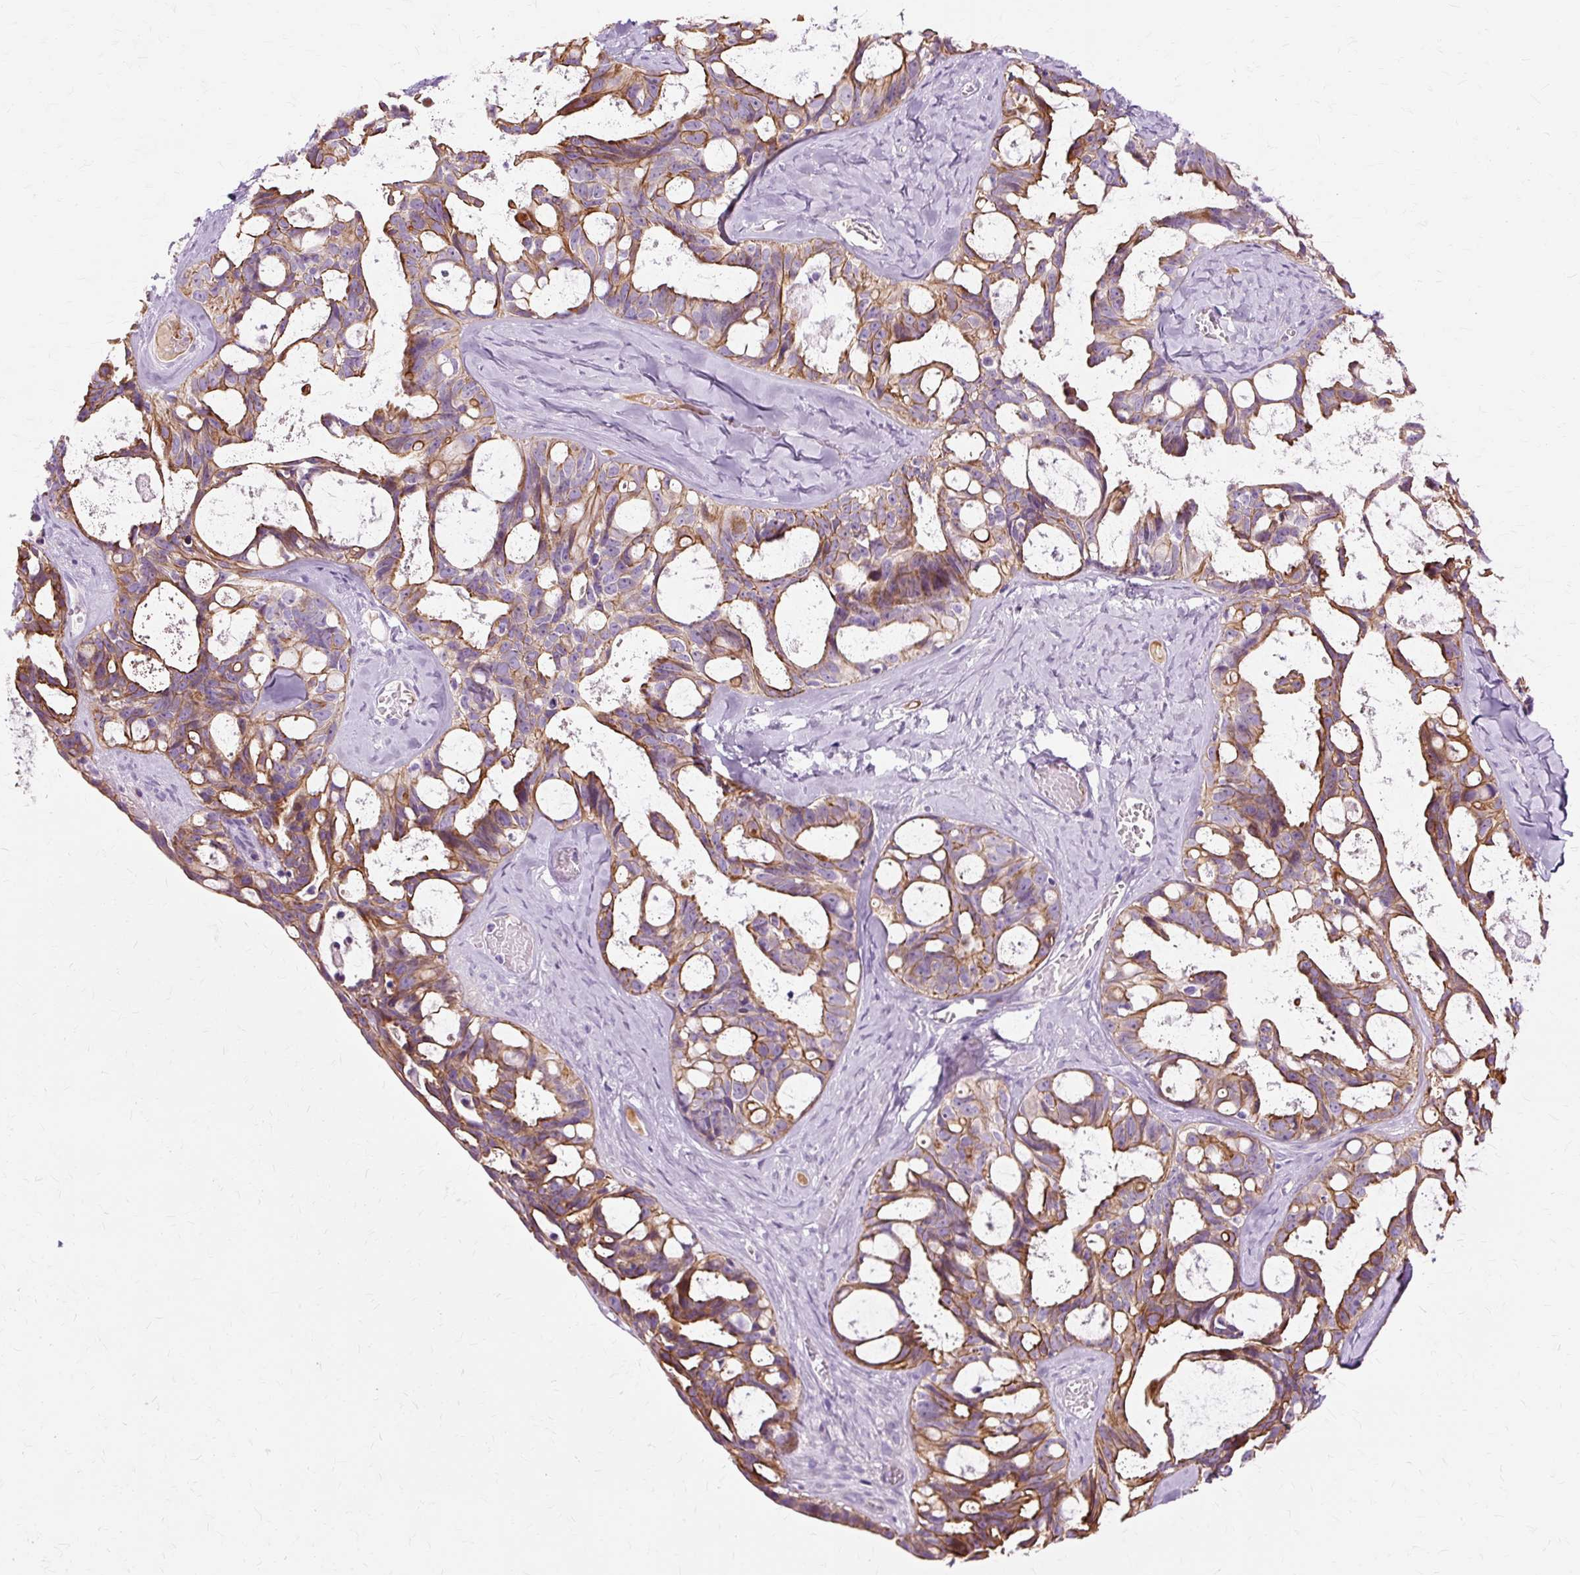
{"staining": {"intensity": "strong", "quantity": "25%-75%", "location": "cytoplasmic/membranous"}, "tissue": "ovarian cancer", "cell_type": "Tumor cells", "image_type": "cancer", "snomed": [{"axis": "morphology", "description": "Cystadenocarcinoma, serous, NOS"}, {"axis": "topography", "description": "Ovary"}], "caption": "Tumor cells demonstrate high levels of strong cytoplasmic/membranous positivity in approximately 25%-75% of cells in human ovarian serous cystadenocarcinoma. (DAB (3,3'-diaminobenzidine) IHC with brightfield microscopy, high magnification).", "gene": "DCTN4", "patient": {"sex": "female", "age": 69}}